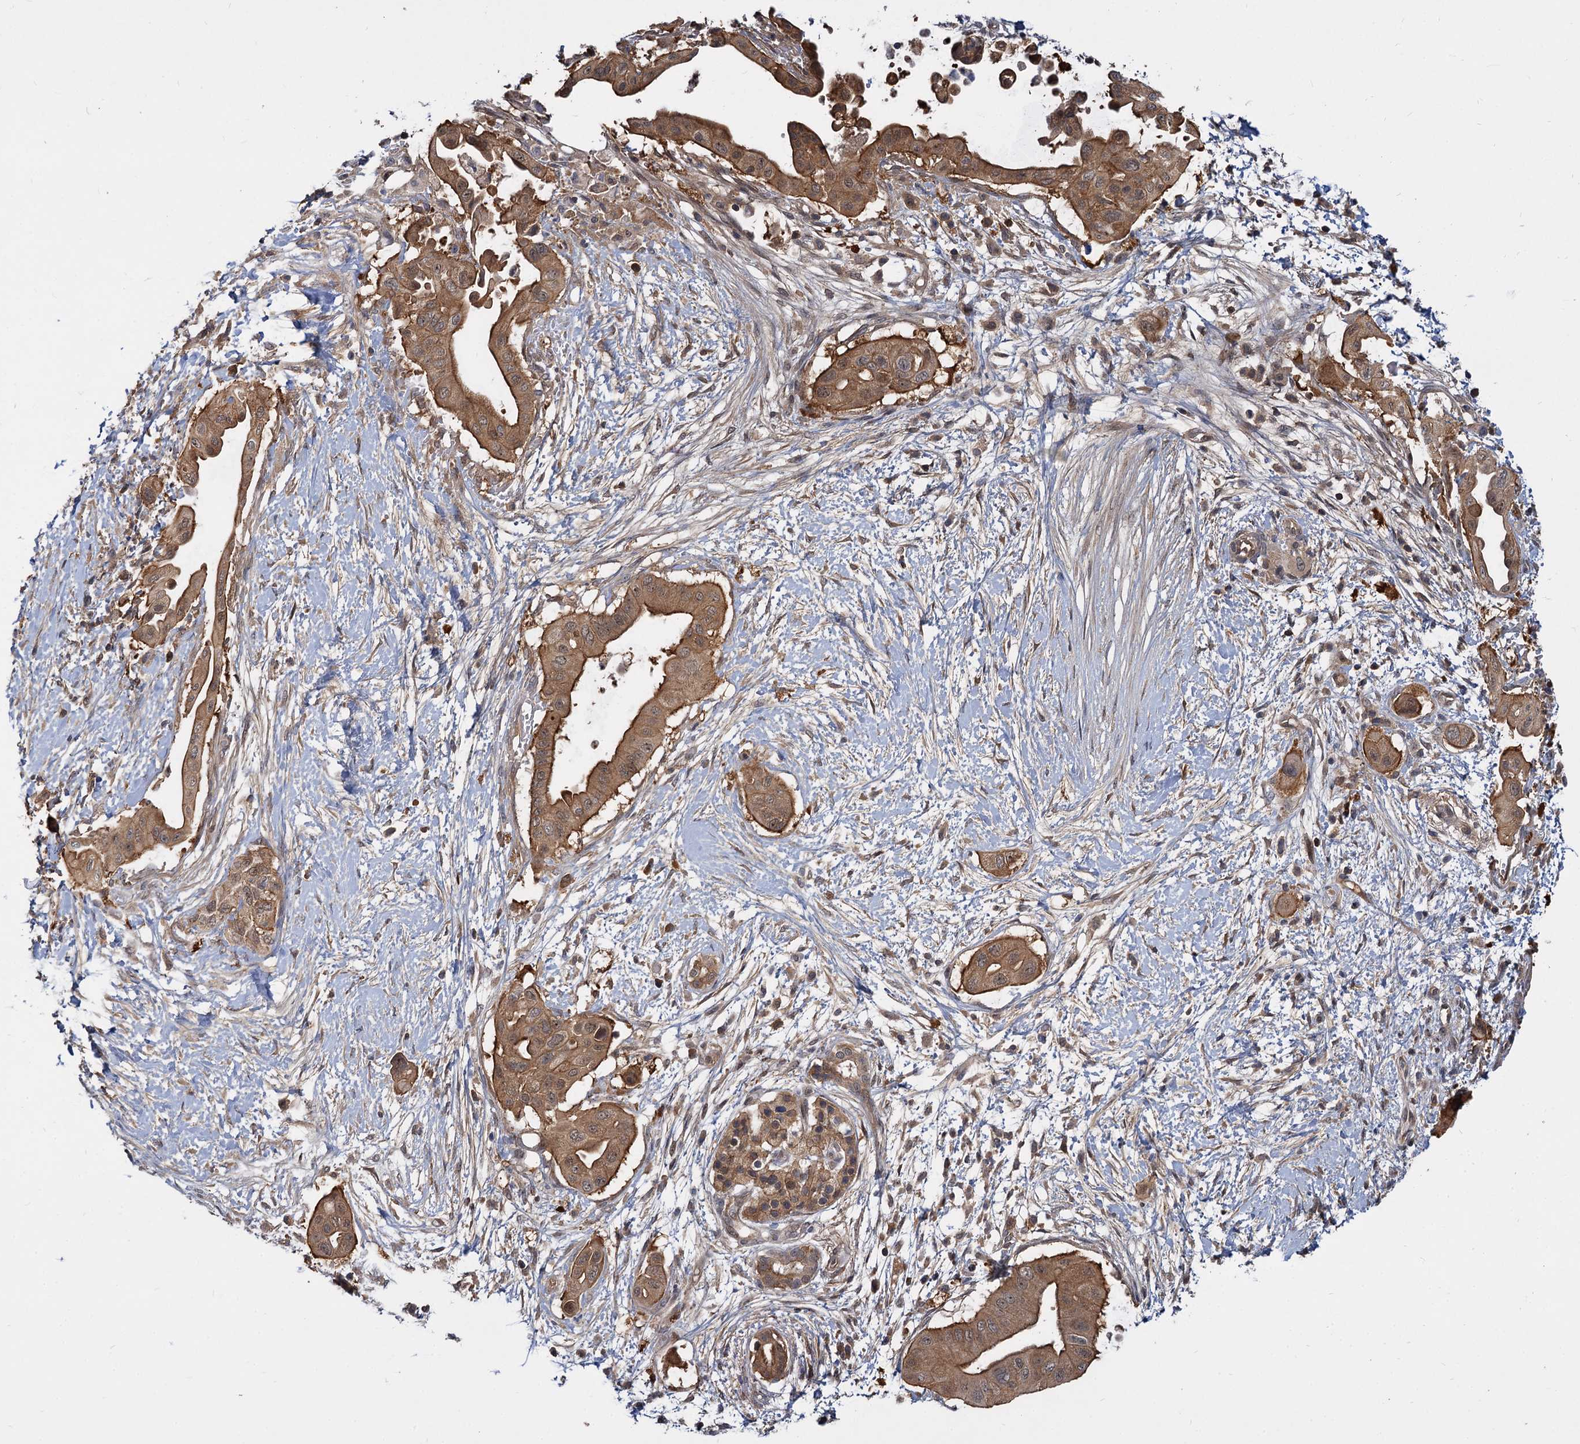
{"staining": {"intensity": "moderate", "quantity": ">75%", "location": "cytoplasmic/membranous"}, "tissue": "pancreatic cancer", "cell_type": "Tumor cells", "image_type": "cancer", "snomed": [{"axis": "morphology", "description": "Adenocarcinoma, NOS"}, {"axis": "topography", "description": "Pancreas"}], "caption": "Protein staining of adenocarcinoma (pancreatic) tissue exhibits moderate cytoplasmic/membranous staining in about >75% of tumor cells.", "gene": "SNX15", "patient": {"sex": "male", "age": 68}}